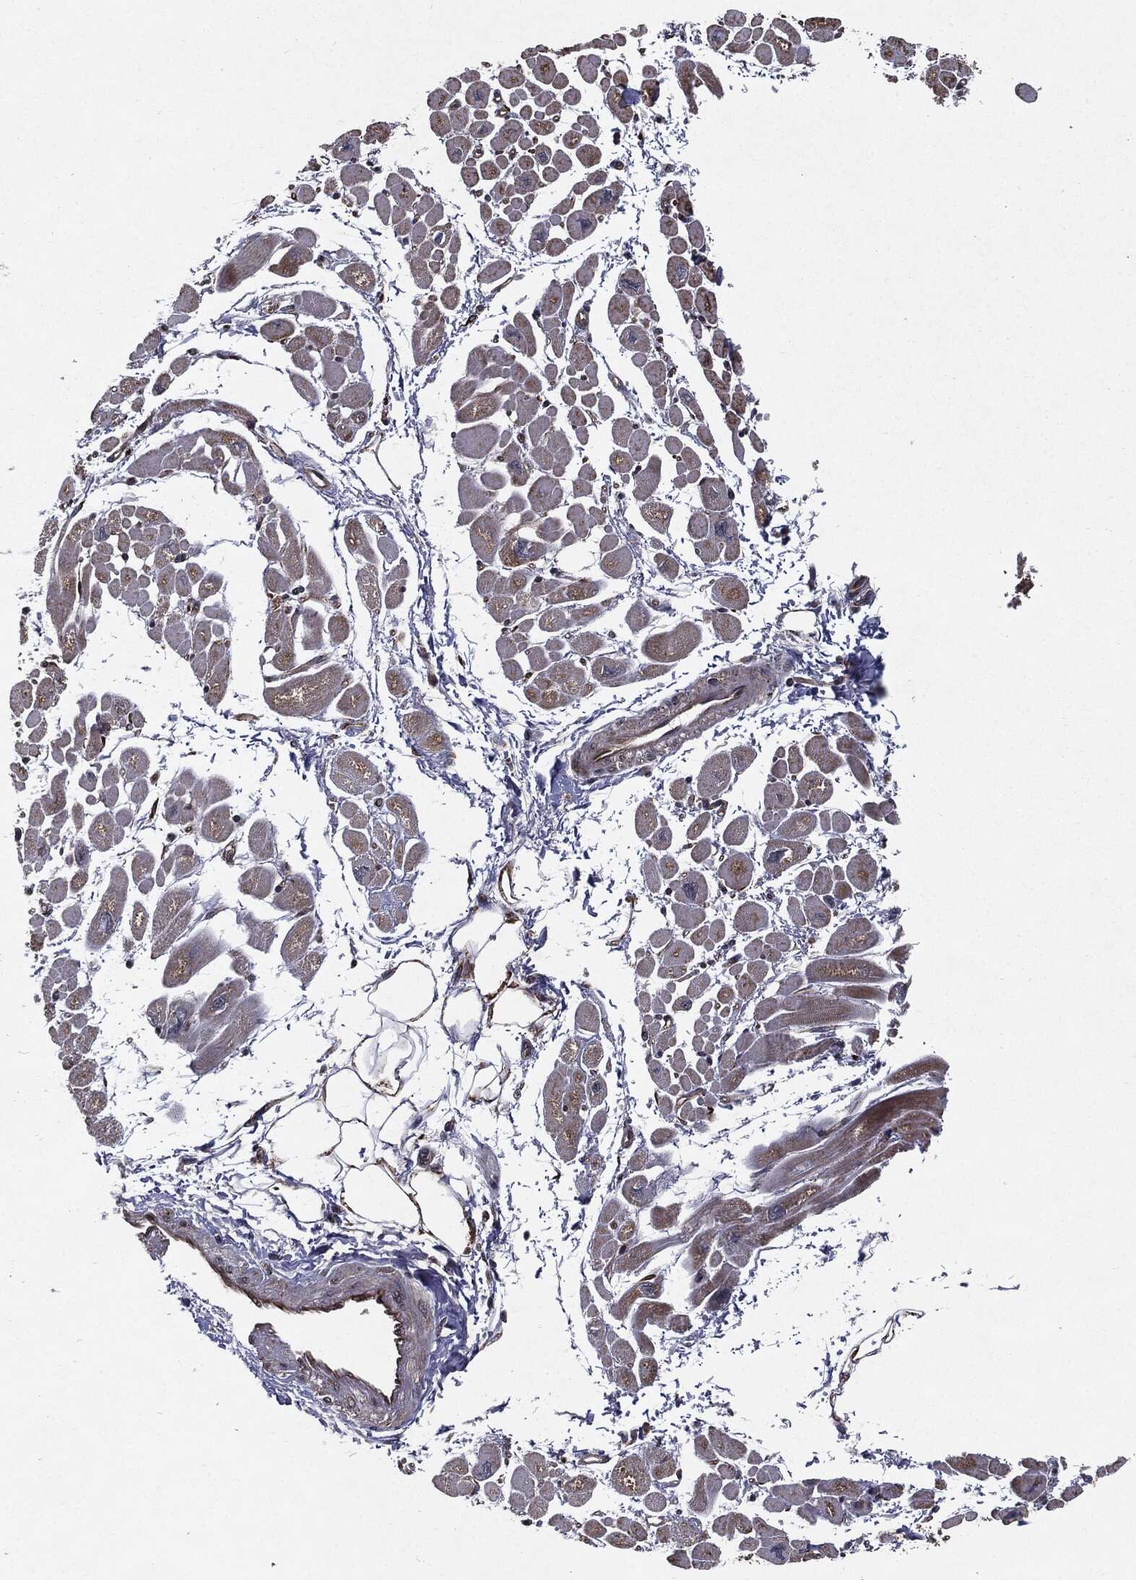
{"staining": {"intensity": "weak", "quantity": ">75%", "location": "cytoplasmic/membranous"}, "tissue": "heart muscle", "cell_type": "Cardiomyocytes", "image_type": "normal", "snomed": [{"axis": "morphology", "description": "Normal tissue, NOS"}, {"axis": "topography", "description": "Heart"}], "caption": "Immunohistochemistry (IHC) (DAB (3,3'-diaminobenzidine)) staining of benign human heart muscle demonstrates weak cytoplasmic/membranous protein expression in about >75% of cardiomyocytes. The protein is stained brown, and the nuclei are stained in blue (DAB IHC with brightfield microscopy, high magnification).", "gene": "HDAC5", "patient": {"sex": "male", "age": 66}}